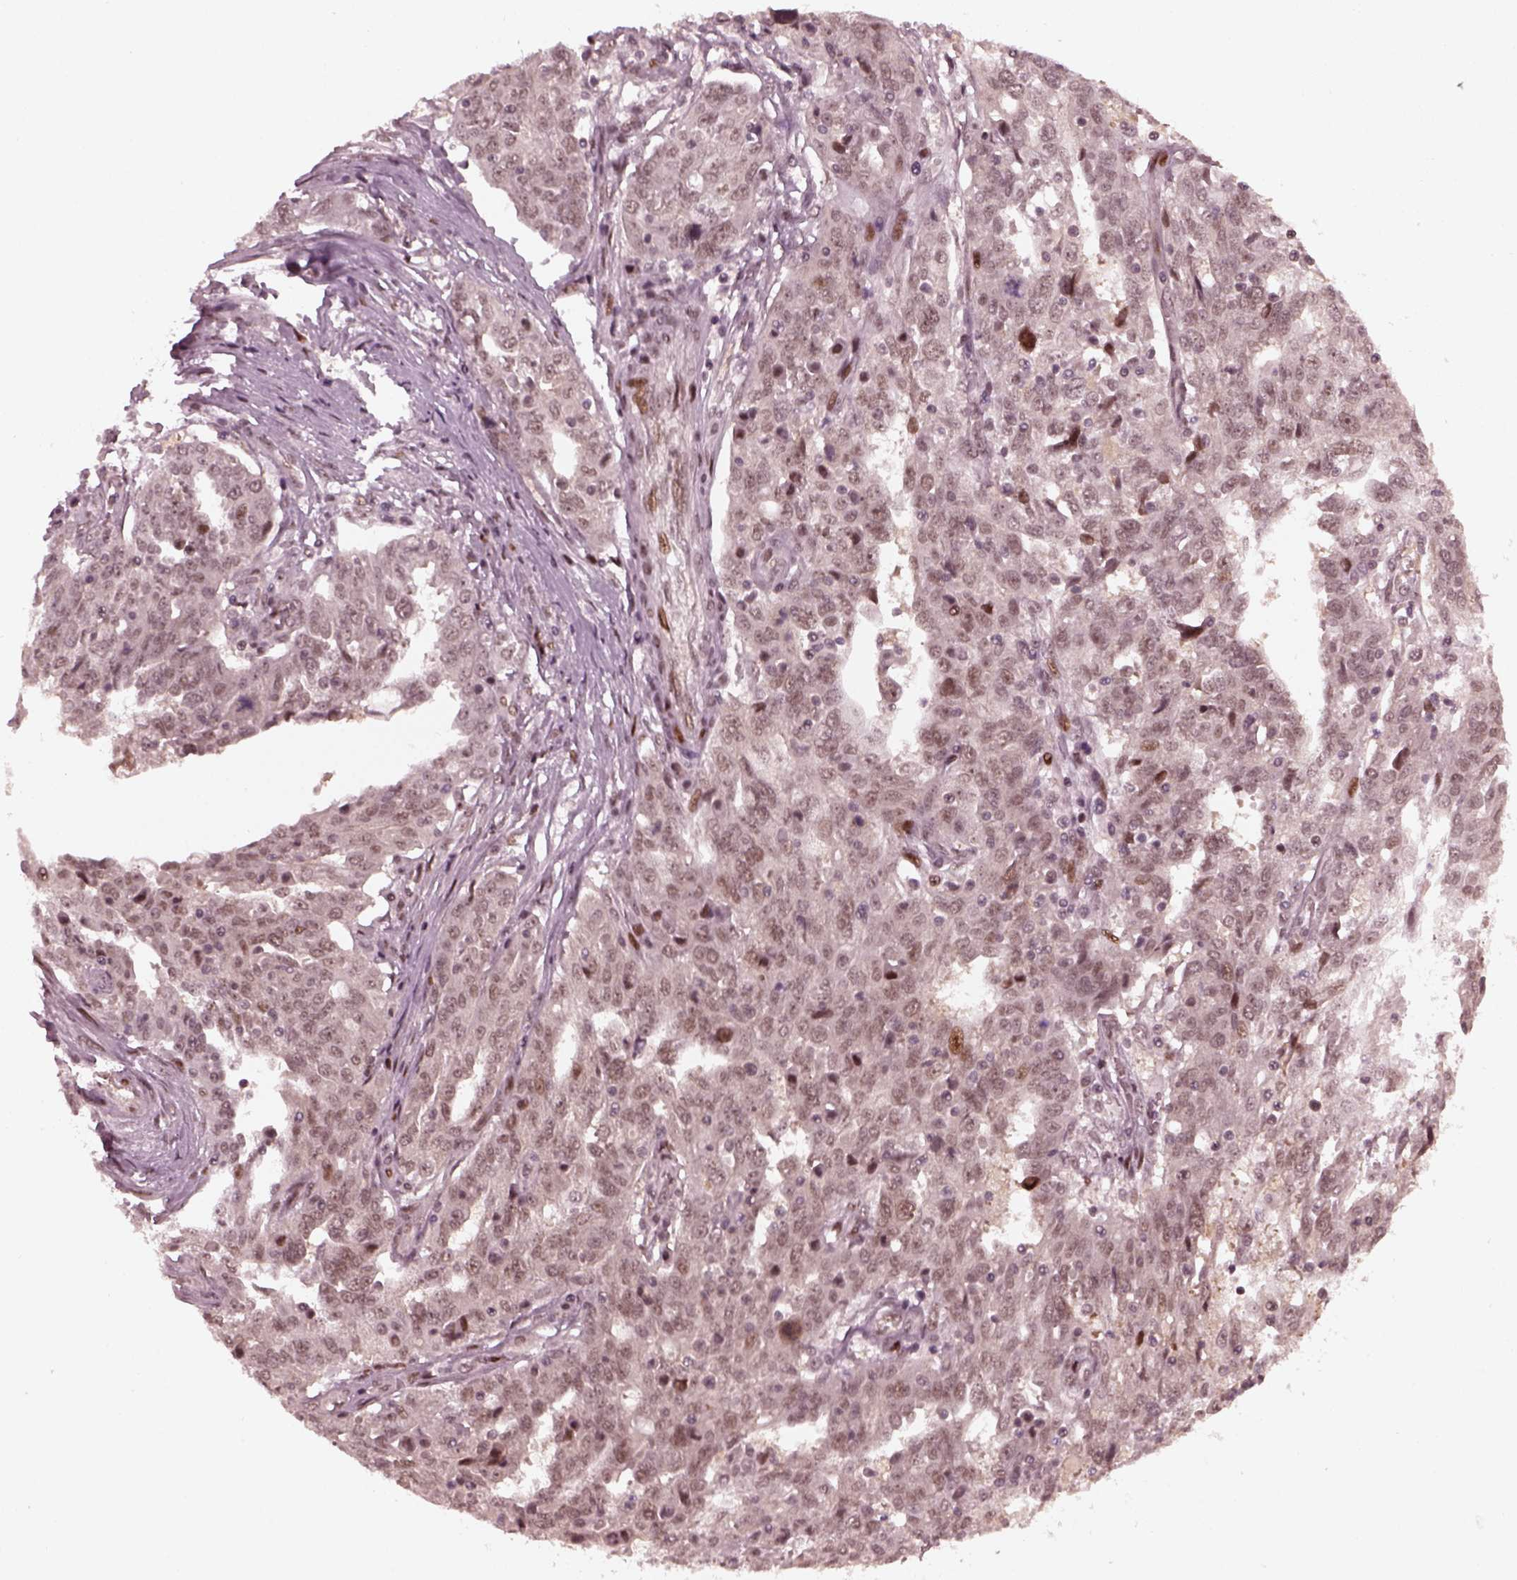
{"staining": {"intensity": "moderate", "quantity": "<25%", "location": "nuclear"}, "tissue": "ovarian cancer", "cell_type": "Tumor cells", "image_type": "cancer", "snomed": [{"axis": "morphology", "description": "Cystadenocarcinoma, serous, NOS"}, {"axis": "topography", "description": "Ovary"}], "caption": "Immunohistochemistry (IHC) (DAB) staining of ovarian serous cystadenocarcinoma displays moderate nuclear protein staining in approximately <25% of tumor cells. (DAB (3,3'-diaminobenzidine) IHC with brightfield microscopy, high magnification).", "gene": "TRIB3", "patient": {"sex": "female", "age": 67}}